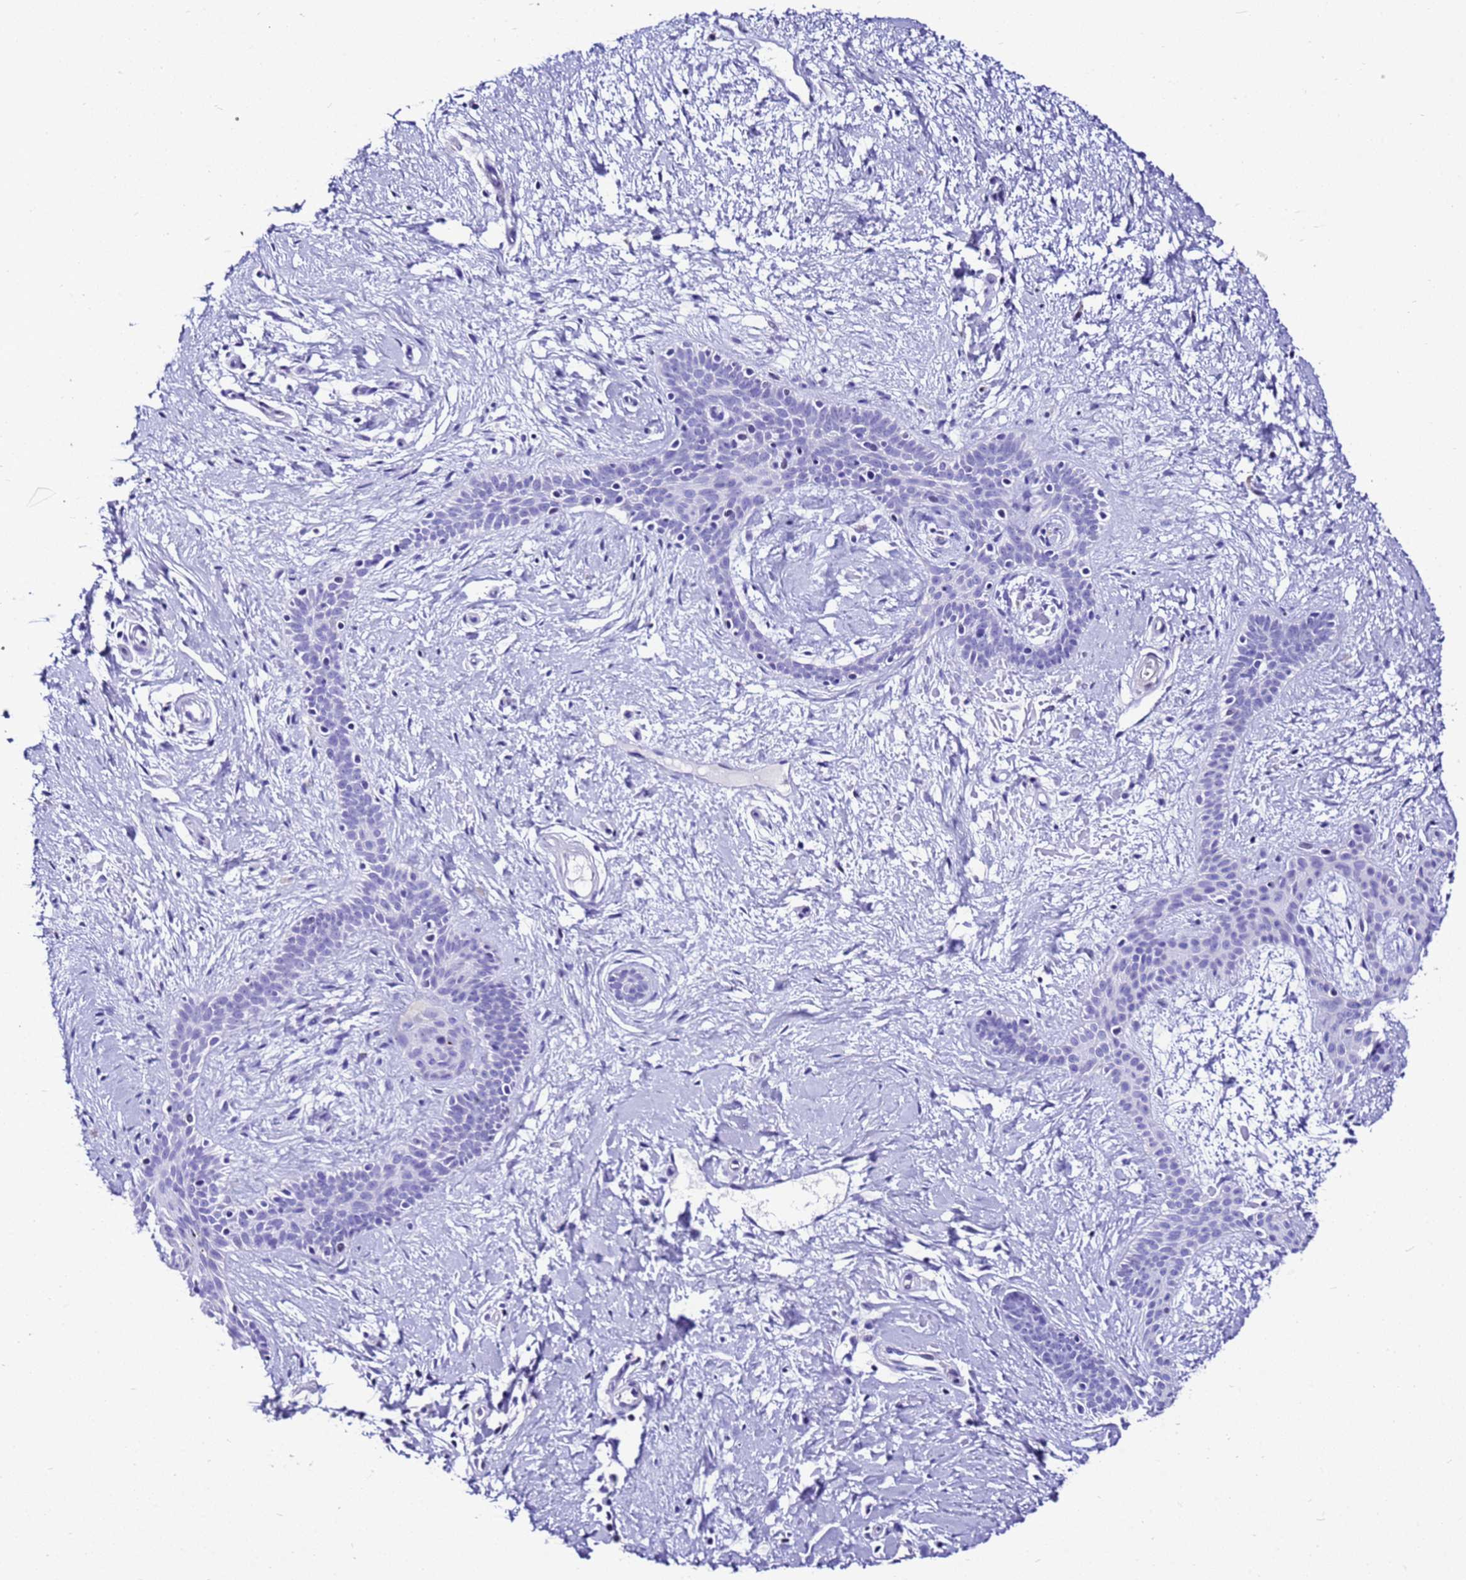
{"staining": {"intensity": "negative", "quantity": "none", "location": "none"}, "tissue": "skin cancer", "cell_type": "Tumor cells", "image_type": "cancer", "snomed": [{"axis": "morphology", "description": "Basal cell carcinoma"}, {"axis": "topography", "description": "Skin"}], "caption": "Skin cancer was stained to show a protein in brown. There is no significant expression in tumor cells.", "gene": "ZNF417", "patient": {"sex": "male", "age": 78}}